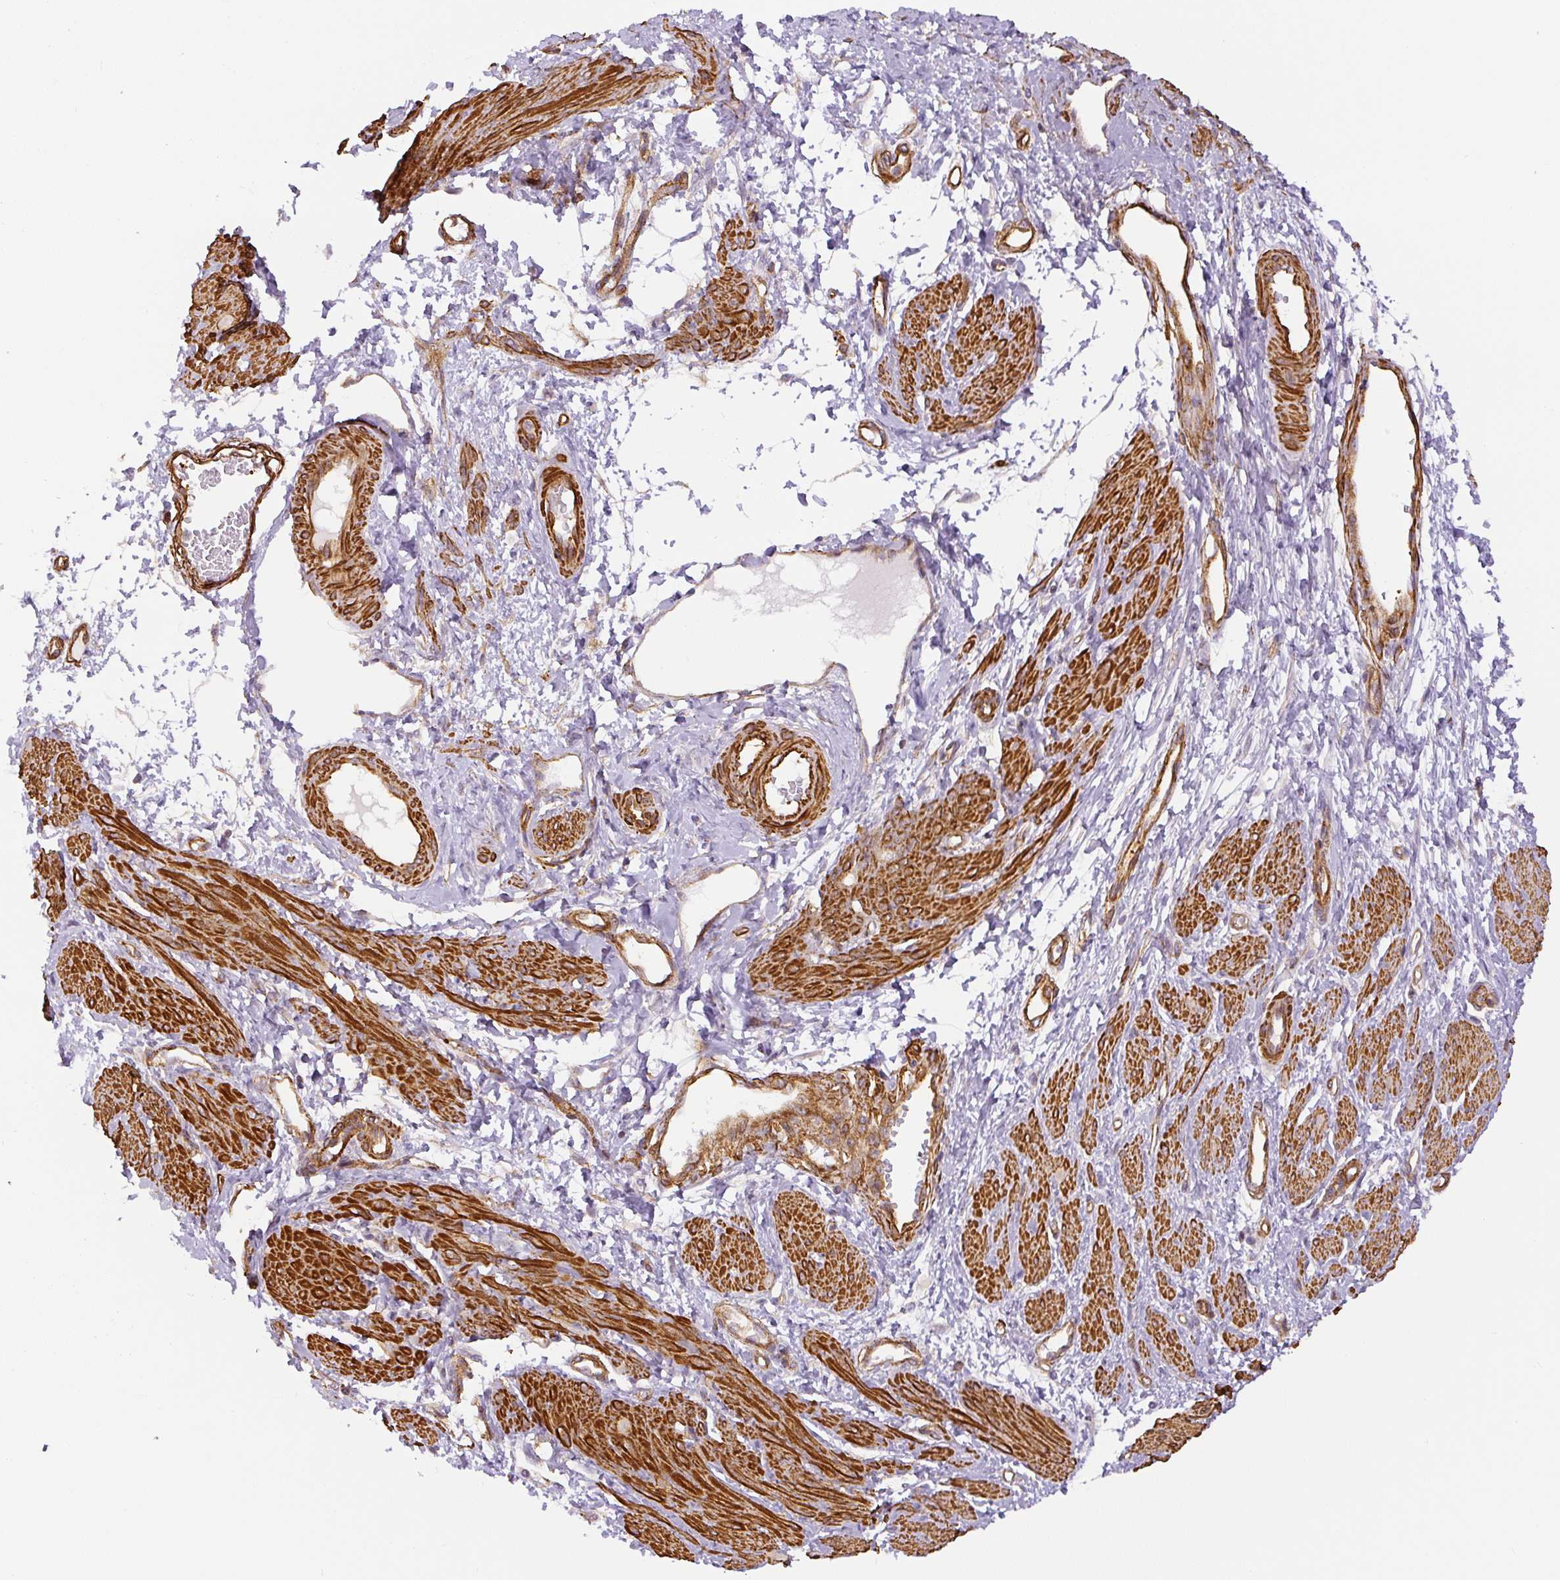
{"staining": {"intensity": "strong", "quantity": ">75%", "location": "cytoplasmic/membranous"}, "tissue": "smooth muscle", "cell_type": "Smooth muscle cells", "image_type": "normal", "snomed": [{"axis": "morphology", "description": "Normal tissue, NOS"}, {"axis": "topography", "description": "Smooth muscle"}, {"axis": "topography", "description": "Uterus"}], "caption": "Human smooth muscle stained with a protein marker demonstrates strong staining in smooth muscle cells.", "gene": "MYL12A", "patient": {"sex": "female", "age": 39}}